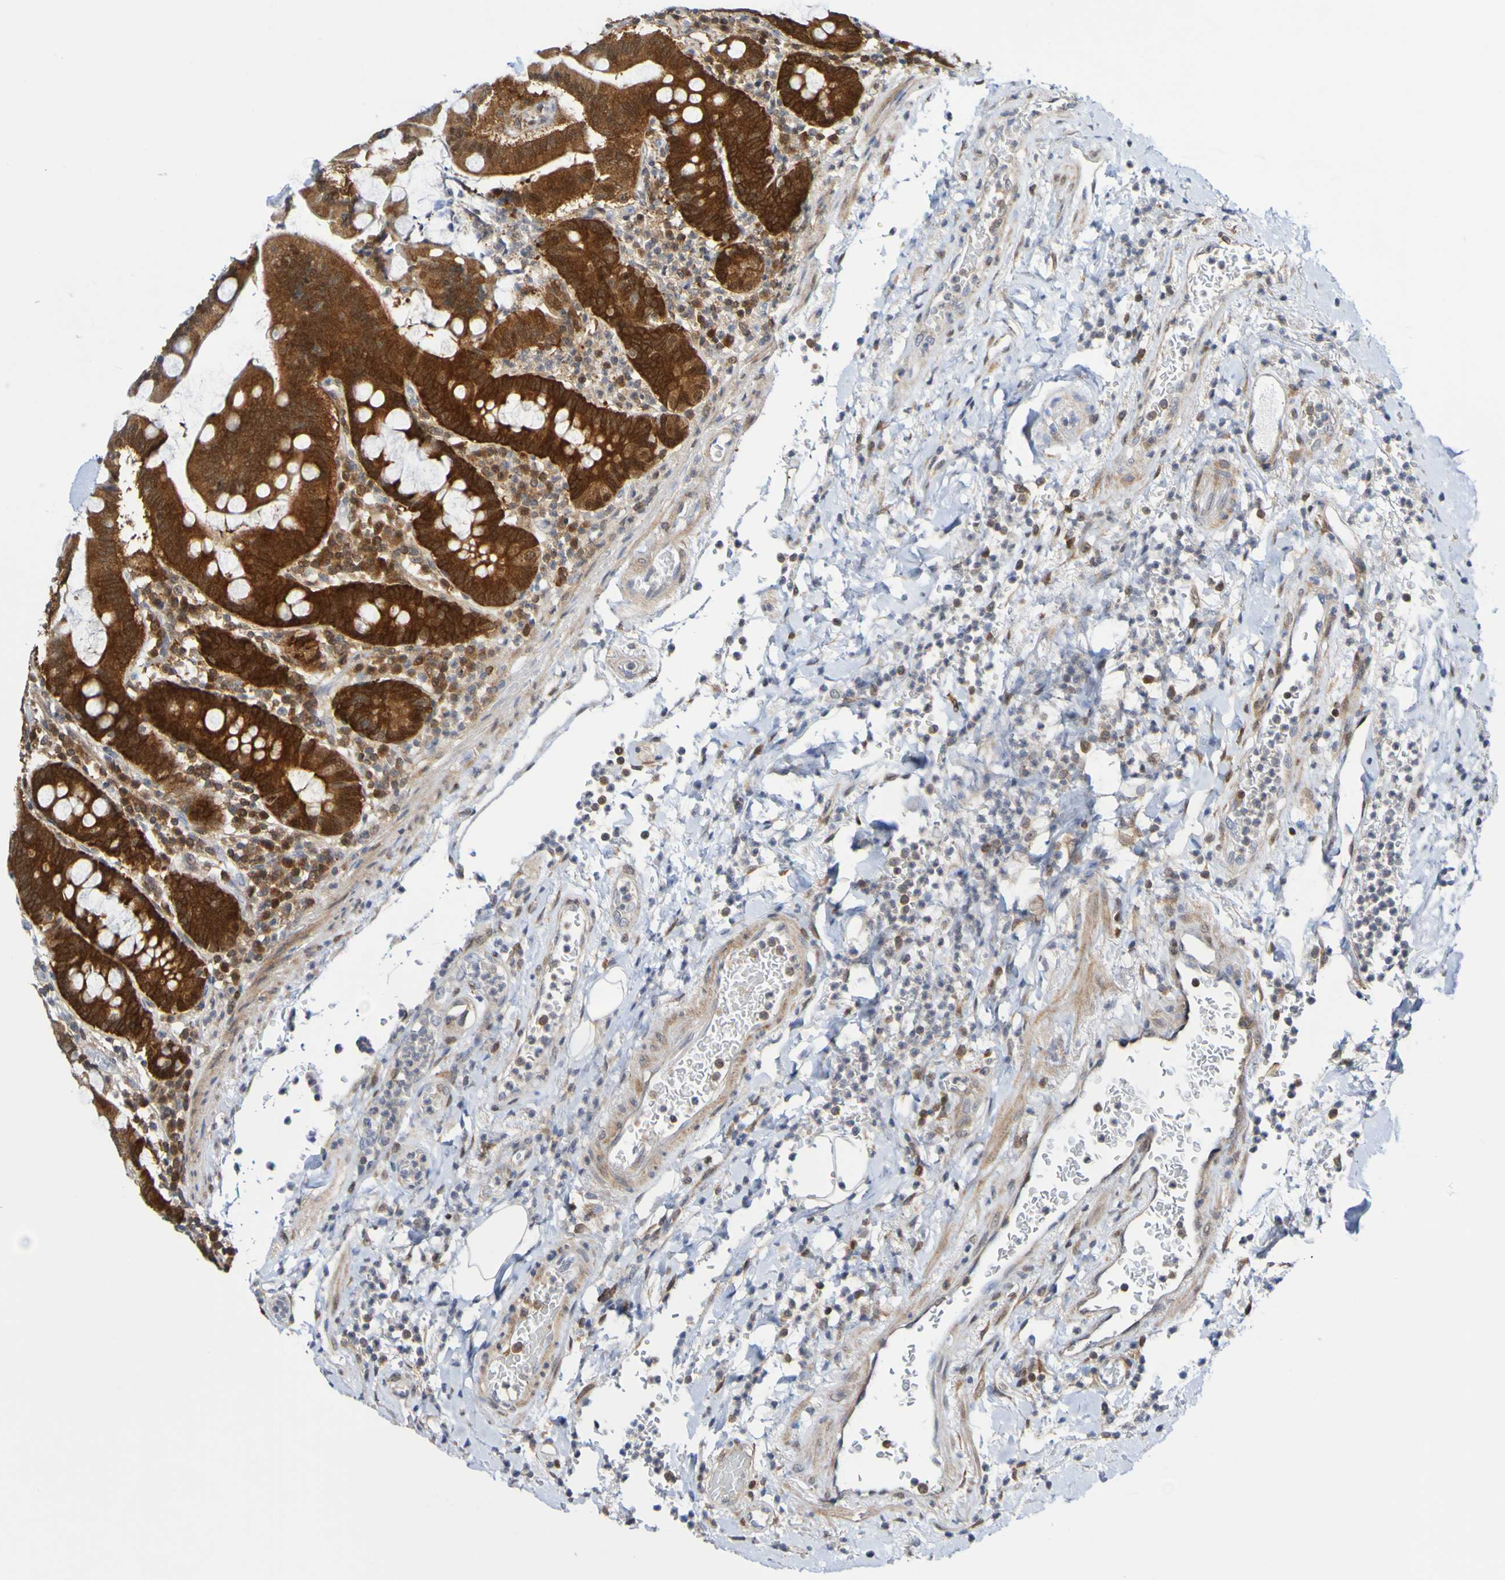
{"staining": {"intensity": "strong", "quantity": "25%-75%", "location": "cytoplasmic/membranous"}, "tissue": "stomach", "cell_type": "Glandular cells", "image_type": "normal", "snomed": [{"axis": "morphology", "description": "Normal tissue, NOS"}, {"axis": "topography", "description": "Stomach, upper"}], "caption": "A histopathology image of human stomach stained for a protein displays strong cytoplasmic/membranous brown staining in glandular cells.", "gene": "ATIC", "patient": {"sex": "male", "age": 68}}